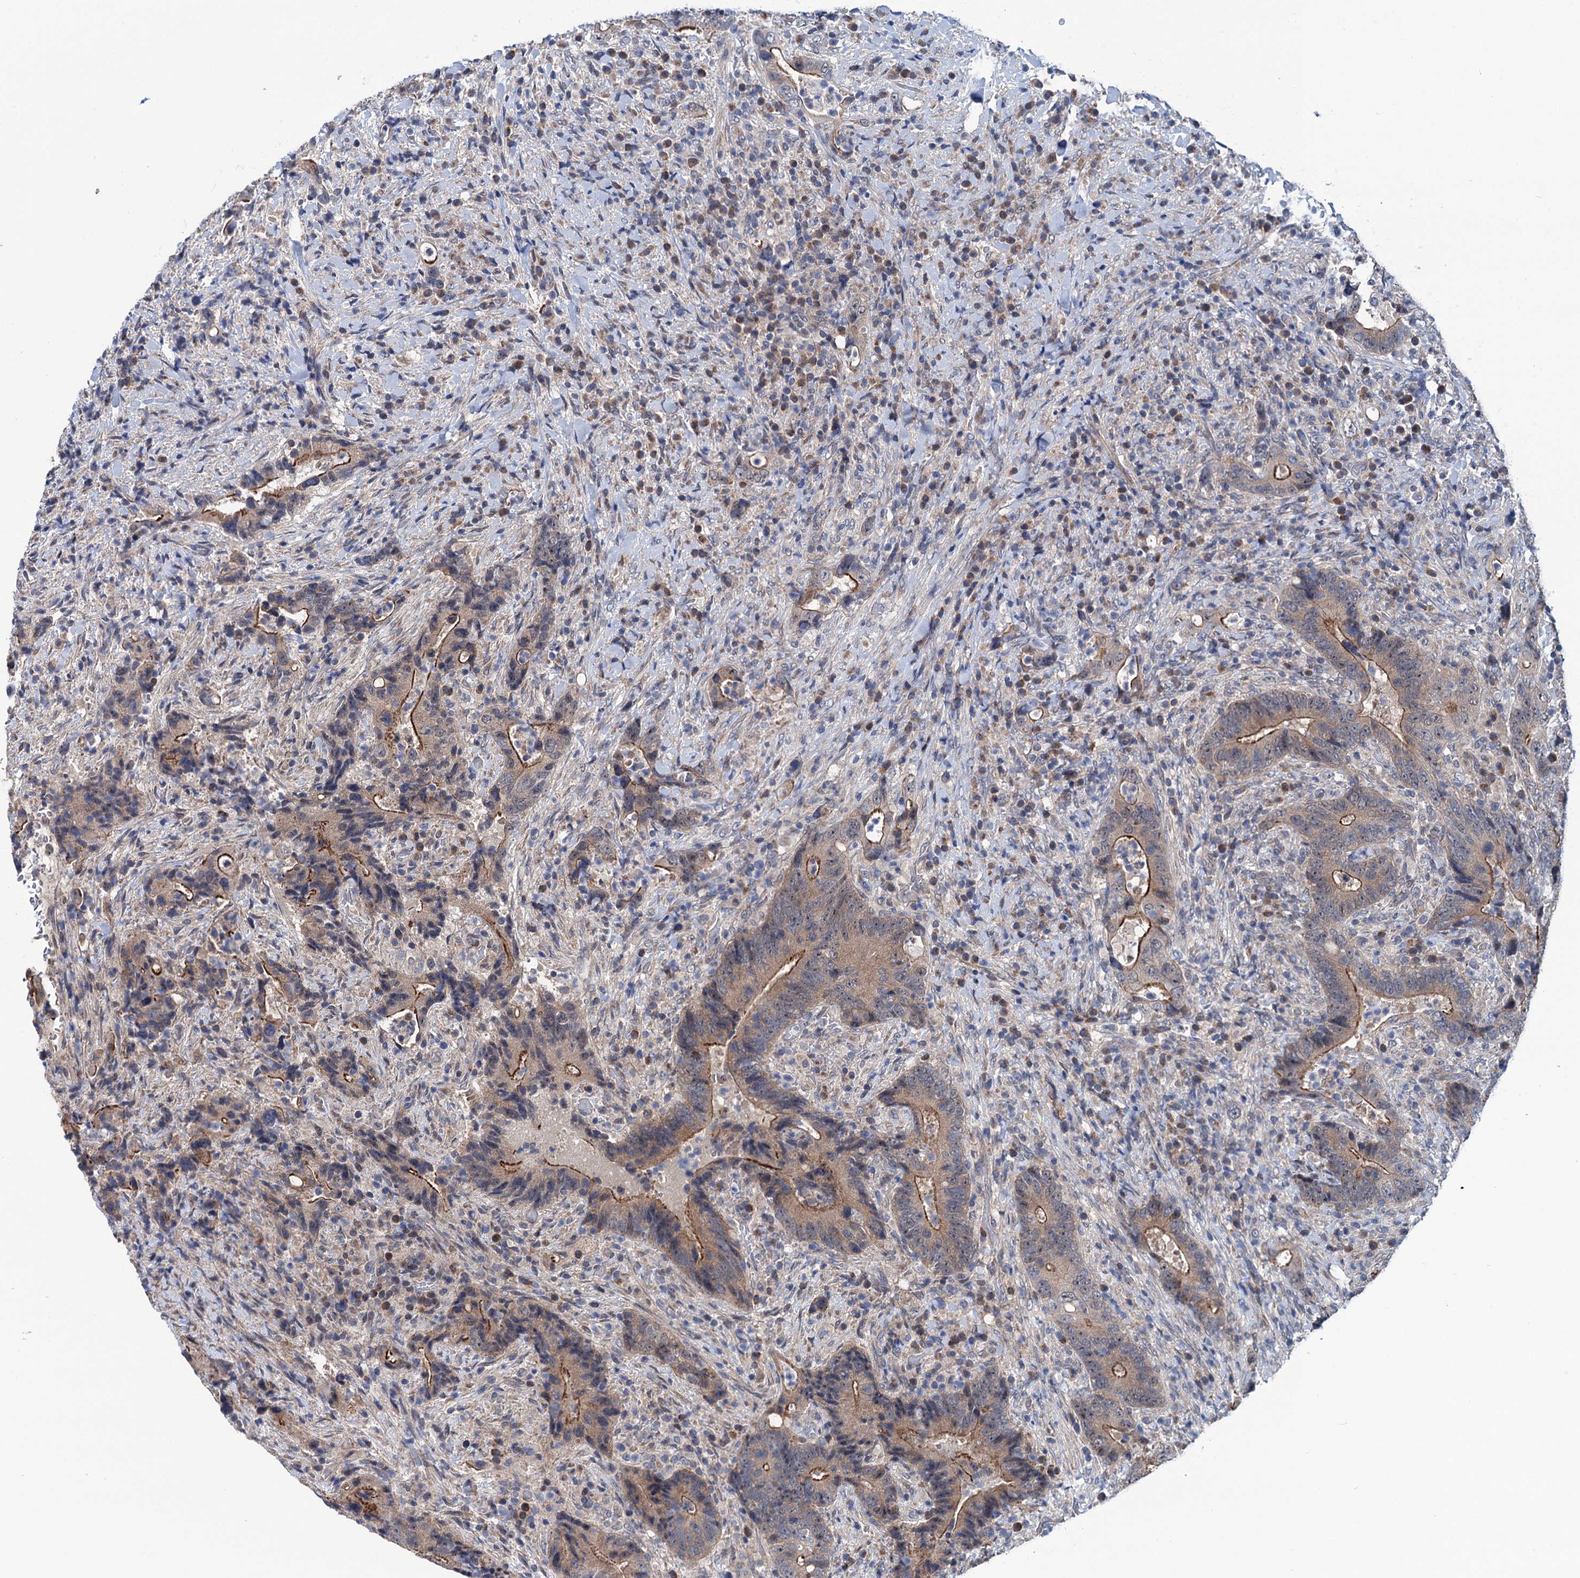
{"staining": {"intensity": "moderate", "quantity": "25%-75%", "location": "cytoplasmic/membranous"}, "tissue": "colorectal cancer", "cell_type": "Tumor cells", "image_type": "cancer", "snomed": [{"axis": "morphology", "description": "Adenocarcinoma, NOS"}, {"axis": "topography", "description": "Colon"}], "caption": "This is an image of IHC staining of colorectal cancer, which shows moderate expression in the cytoplasmic/membranous of tumor cells.", "gene": "EYA4", "patient": {"sex": "female", "age": 75}}